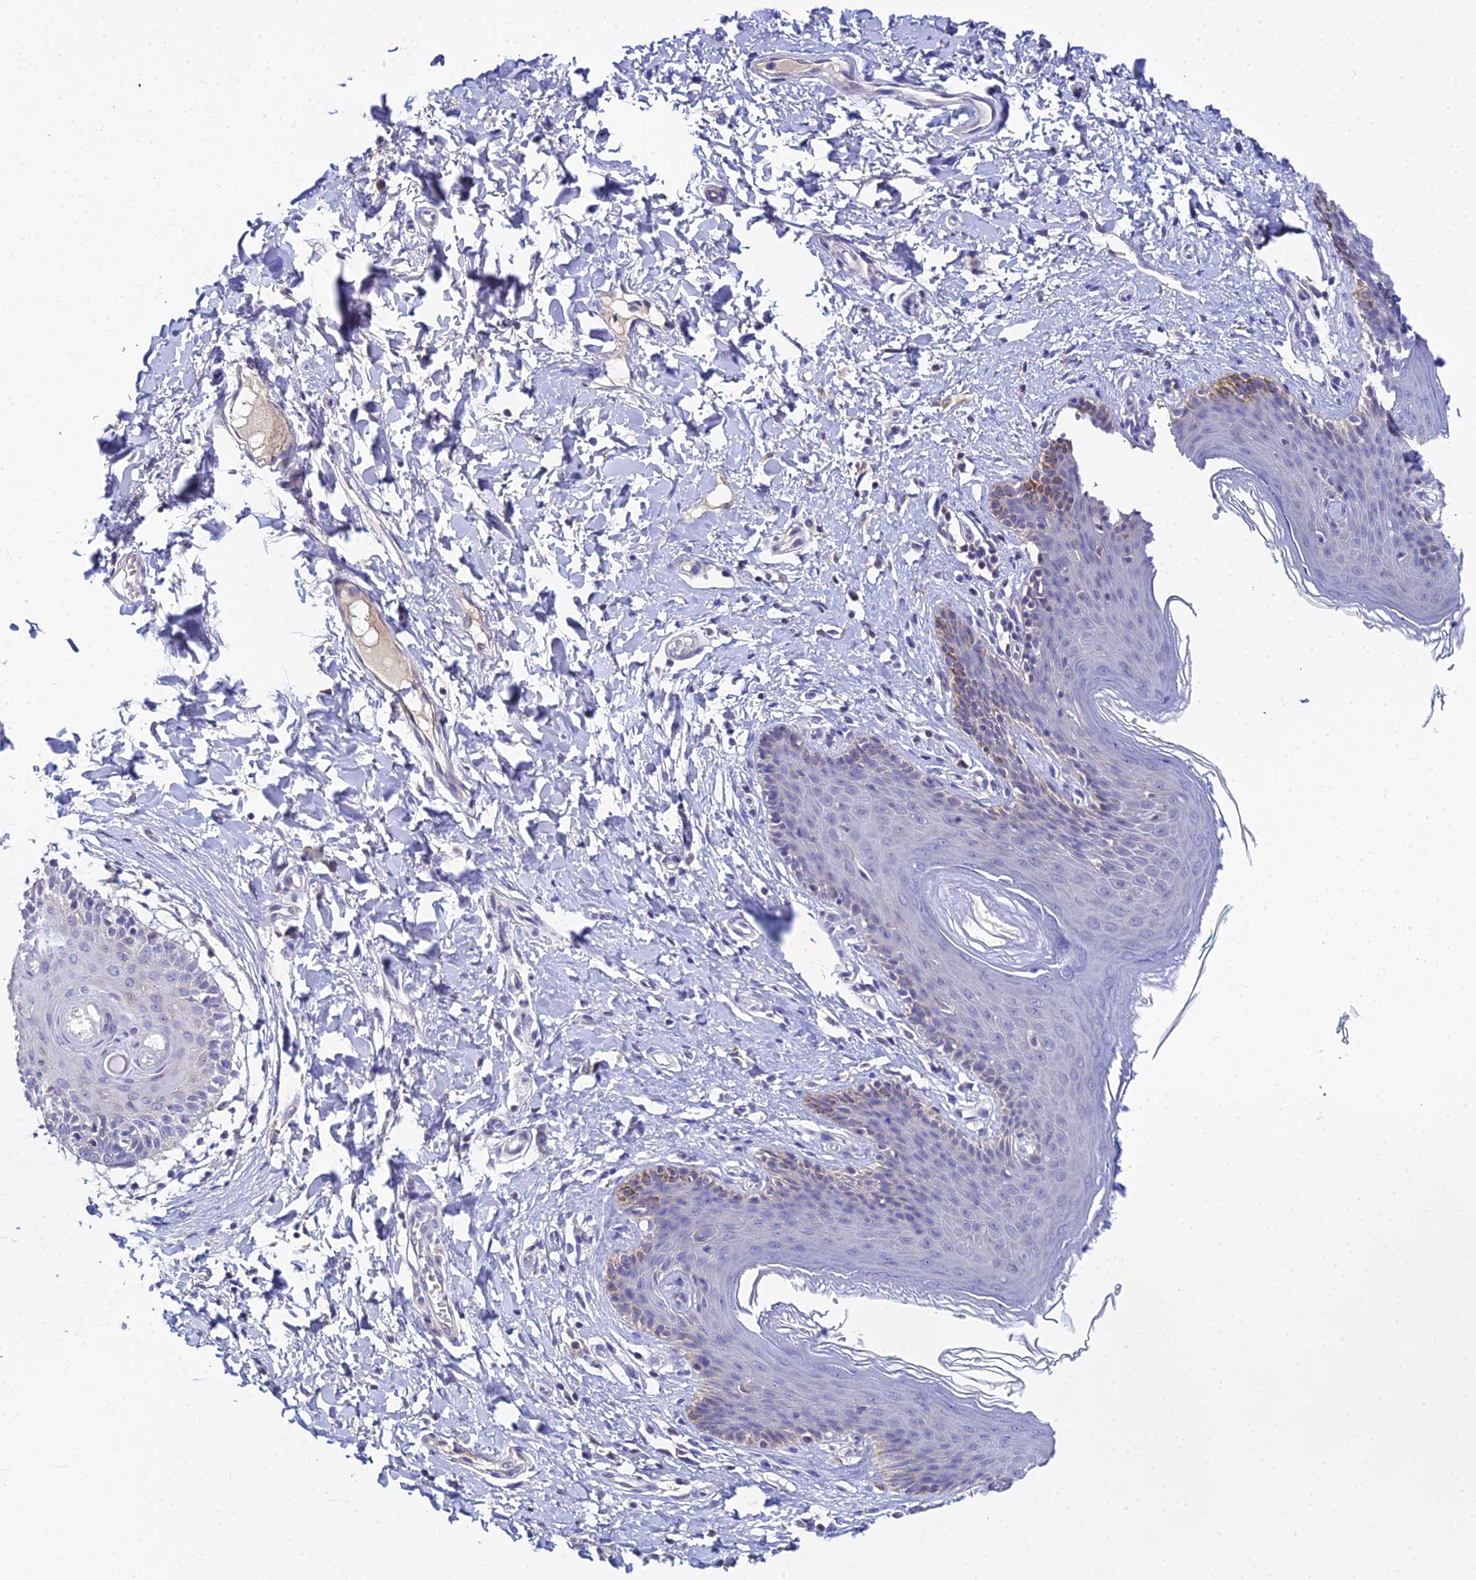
{"staining": {"intensity": "weak", "quantity": "<25%", "location": "cytoplasmic/membranous"}, "tissue": "skin", "cell_type": "Epidermal cells", "image_type": "normal", "snomed": [{"axis": "morphology", "description": "Normal tissue, NOS"}, {"axis": "topography", "description": "Vulva"}], "caption": "IHC of benign skin demonstrates no expression in epidermal cells. (DAB (3,3'-diaminobenzidine) immunohistochemistry (IHC) with hematoxylin counter stain).", "gene": "ZXDA", "patient": {"sex": "female", "age": 66}}